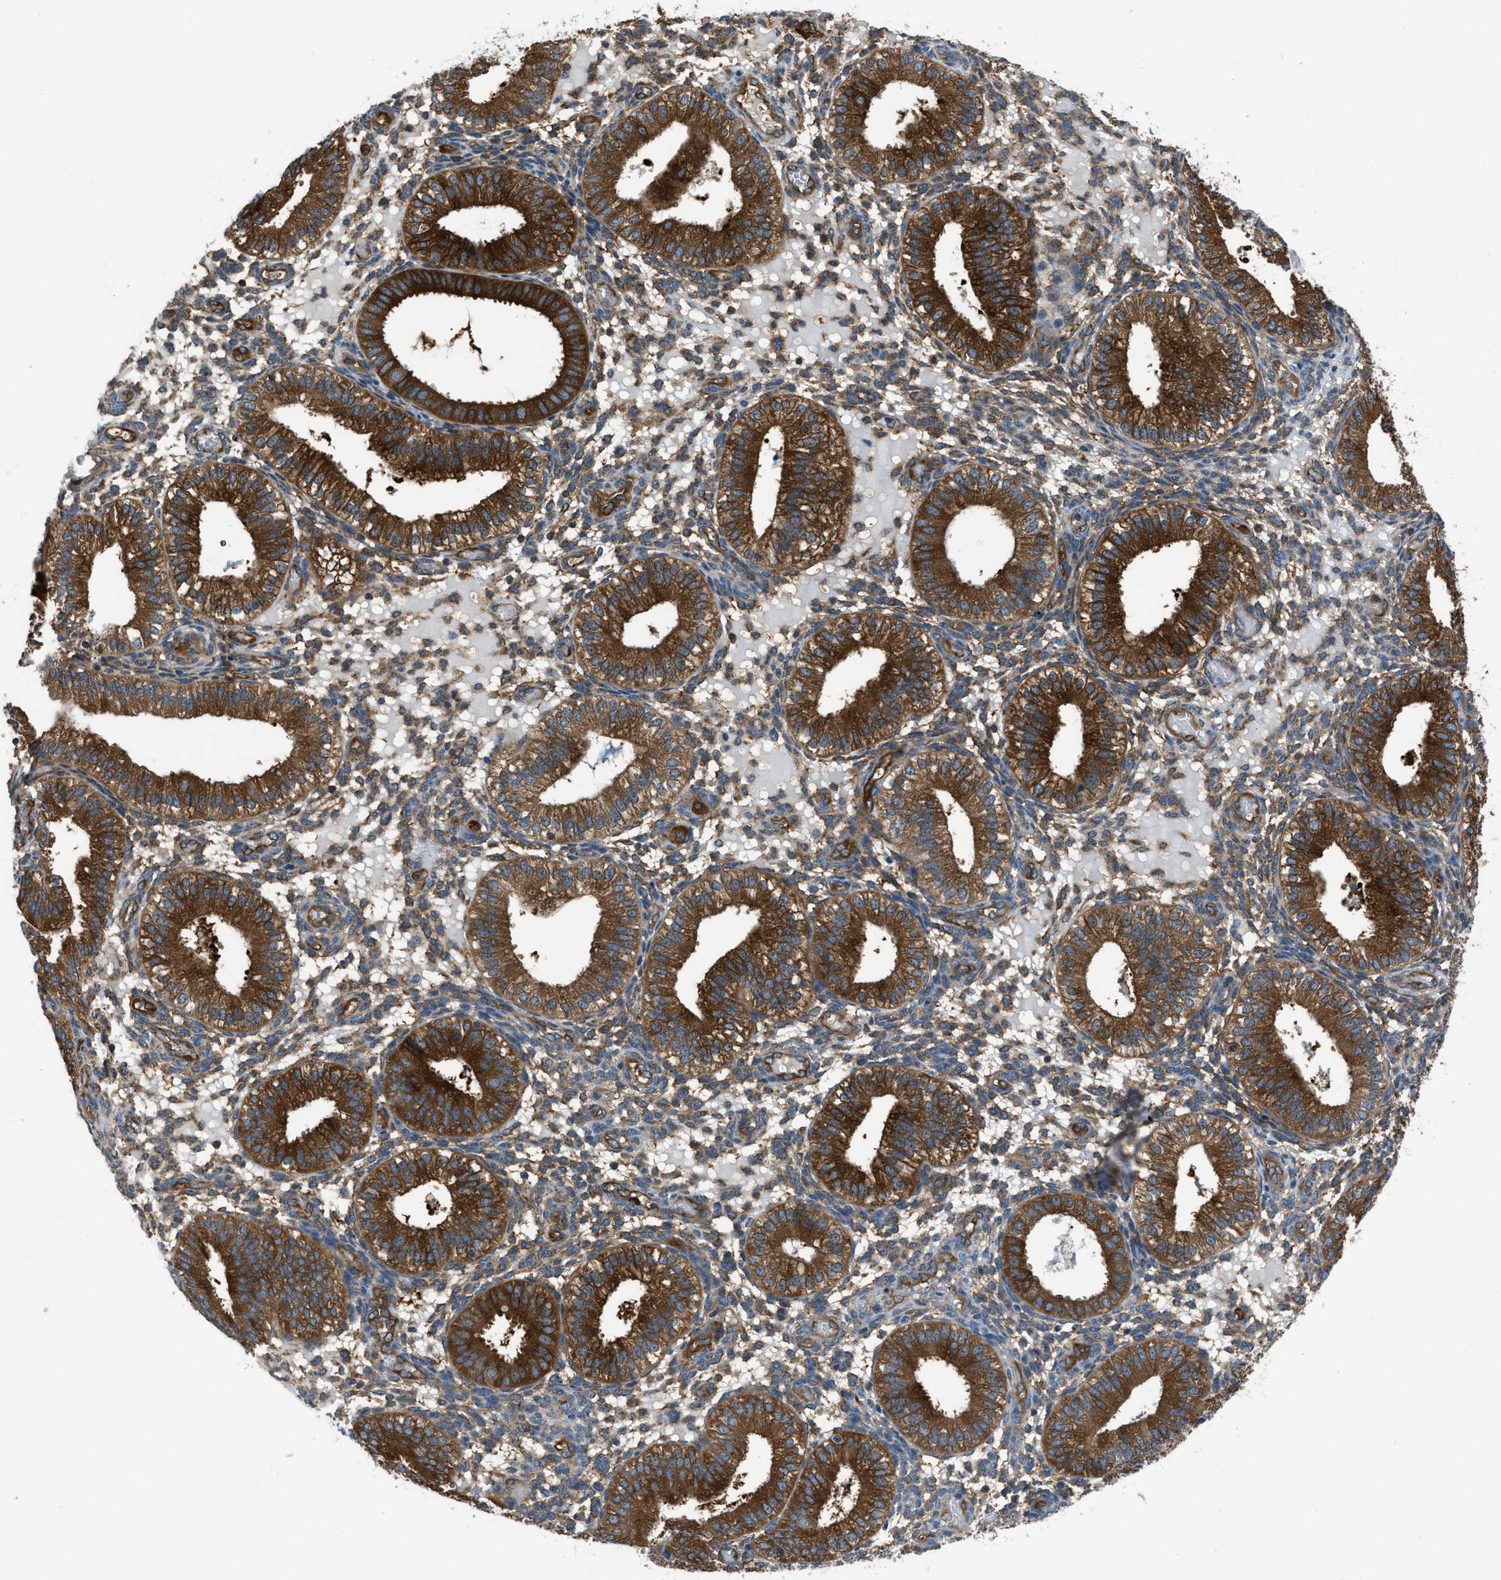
{"staining": {"intensity": "moderate", "quantity": "<25%", "location": "cytoplasmic/membranous"}, "tissue": "endometrium", "cell_type": "Cells in endometrial stroma", "image_type": "normal", "snomed": [{"axis": "morphology", "description": "Normal tissue, NOS"}, {"axis": "topography", "description": "Endometrium"}], "caption": "Immunohistochemistry (IHC) staining of normal endometrium, which displays low levels of moderate cytoplasmic/membranous staining in about <25% of cells in endometrial stroma indicating moderate cytoplasmic/membranous protein expression. The staining was performed using DAB (brown) for protein detection and nuclei were counterstained in hematoxylin (blue).", "gene": "PFKP", "patient": {"sex": "female", "age": 39}}